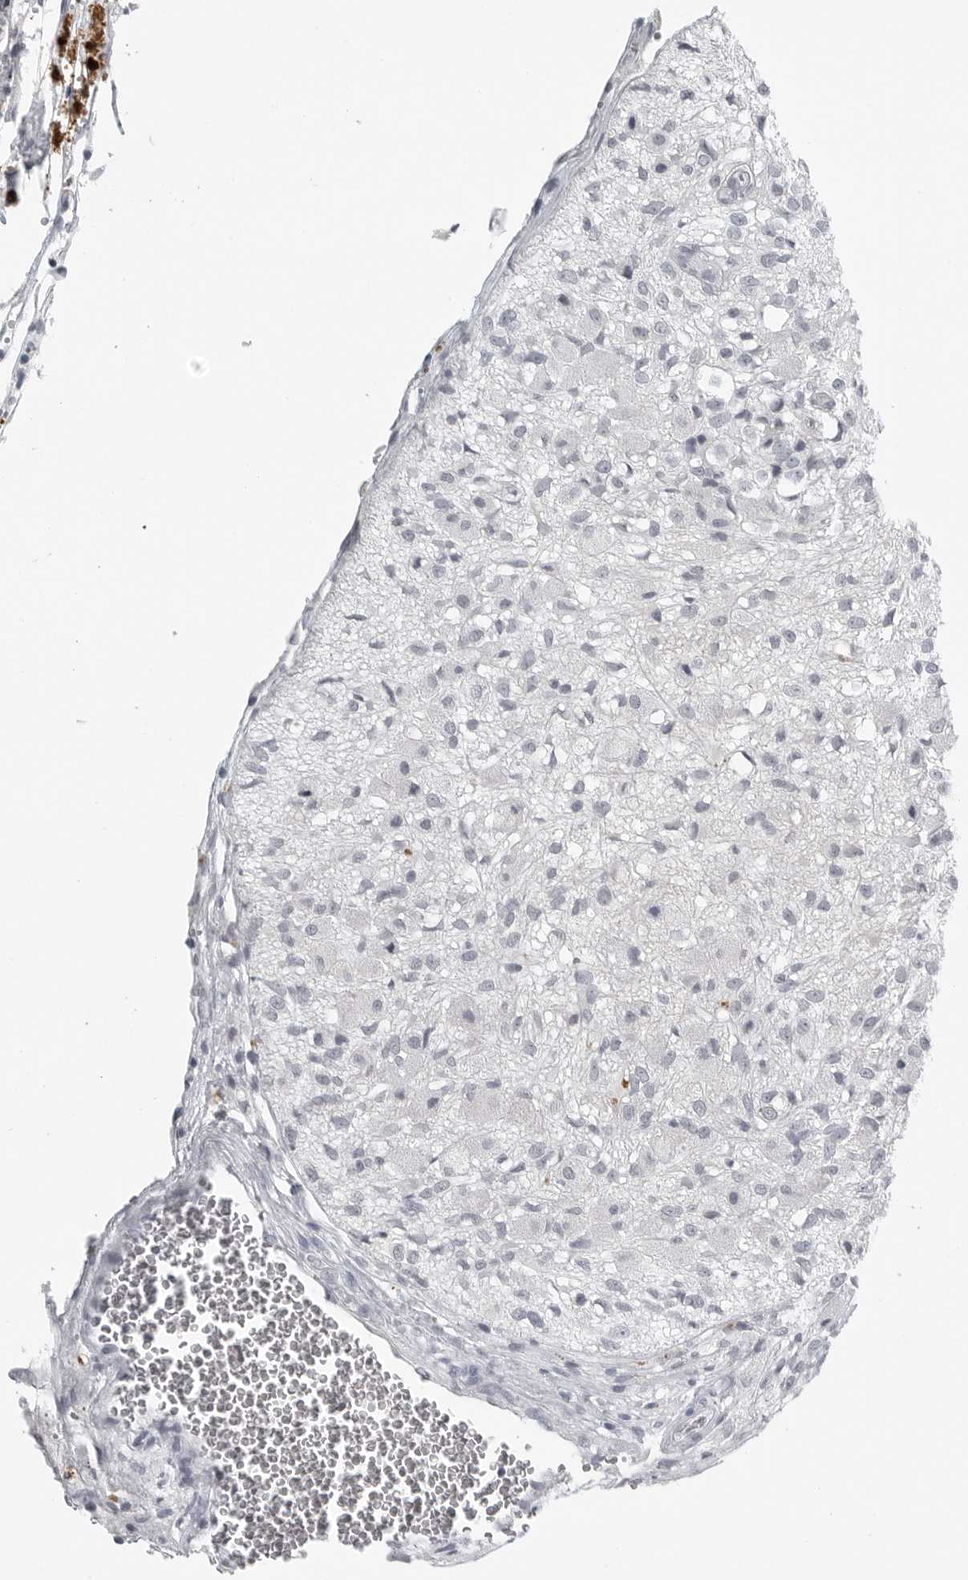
{"staining": {"intensity": "negative", "quantity": "none", "location": "none"}, "tissue": "glioma", "cell_type": "Tumor cells", "image_type": "cancer", "snomed": [{"axis": "morphology", "description": "Normal tissue, NOS"}, {"axis": "morphology", "description": "Glioma, malignant, High grade"}, {"axis": "topography", "description": "Cerebral cortex"}], "caption": "This histopathology image is of malignant glioma (high-grade) stained with immunohistochemistry to label a protein in brown with the nuclei are counter-stained blue. There is no expression in tumor cells. Brightfield microscopy of immunohistochemistry stained with DAB (brown) and hematoxylin (blue), captured at high magnification.", "gene": "BPIFA1", "patient": {"sex": "male", "age": 77}}